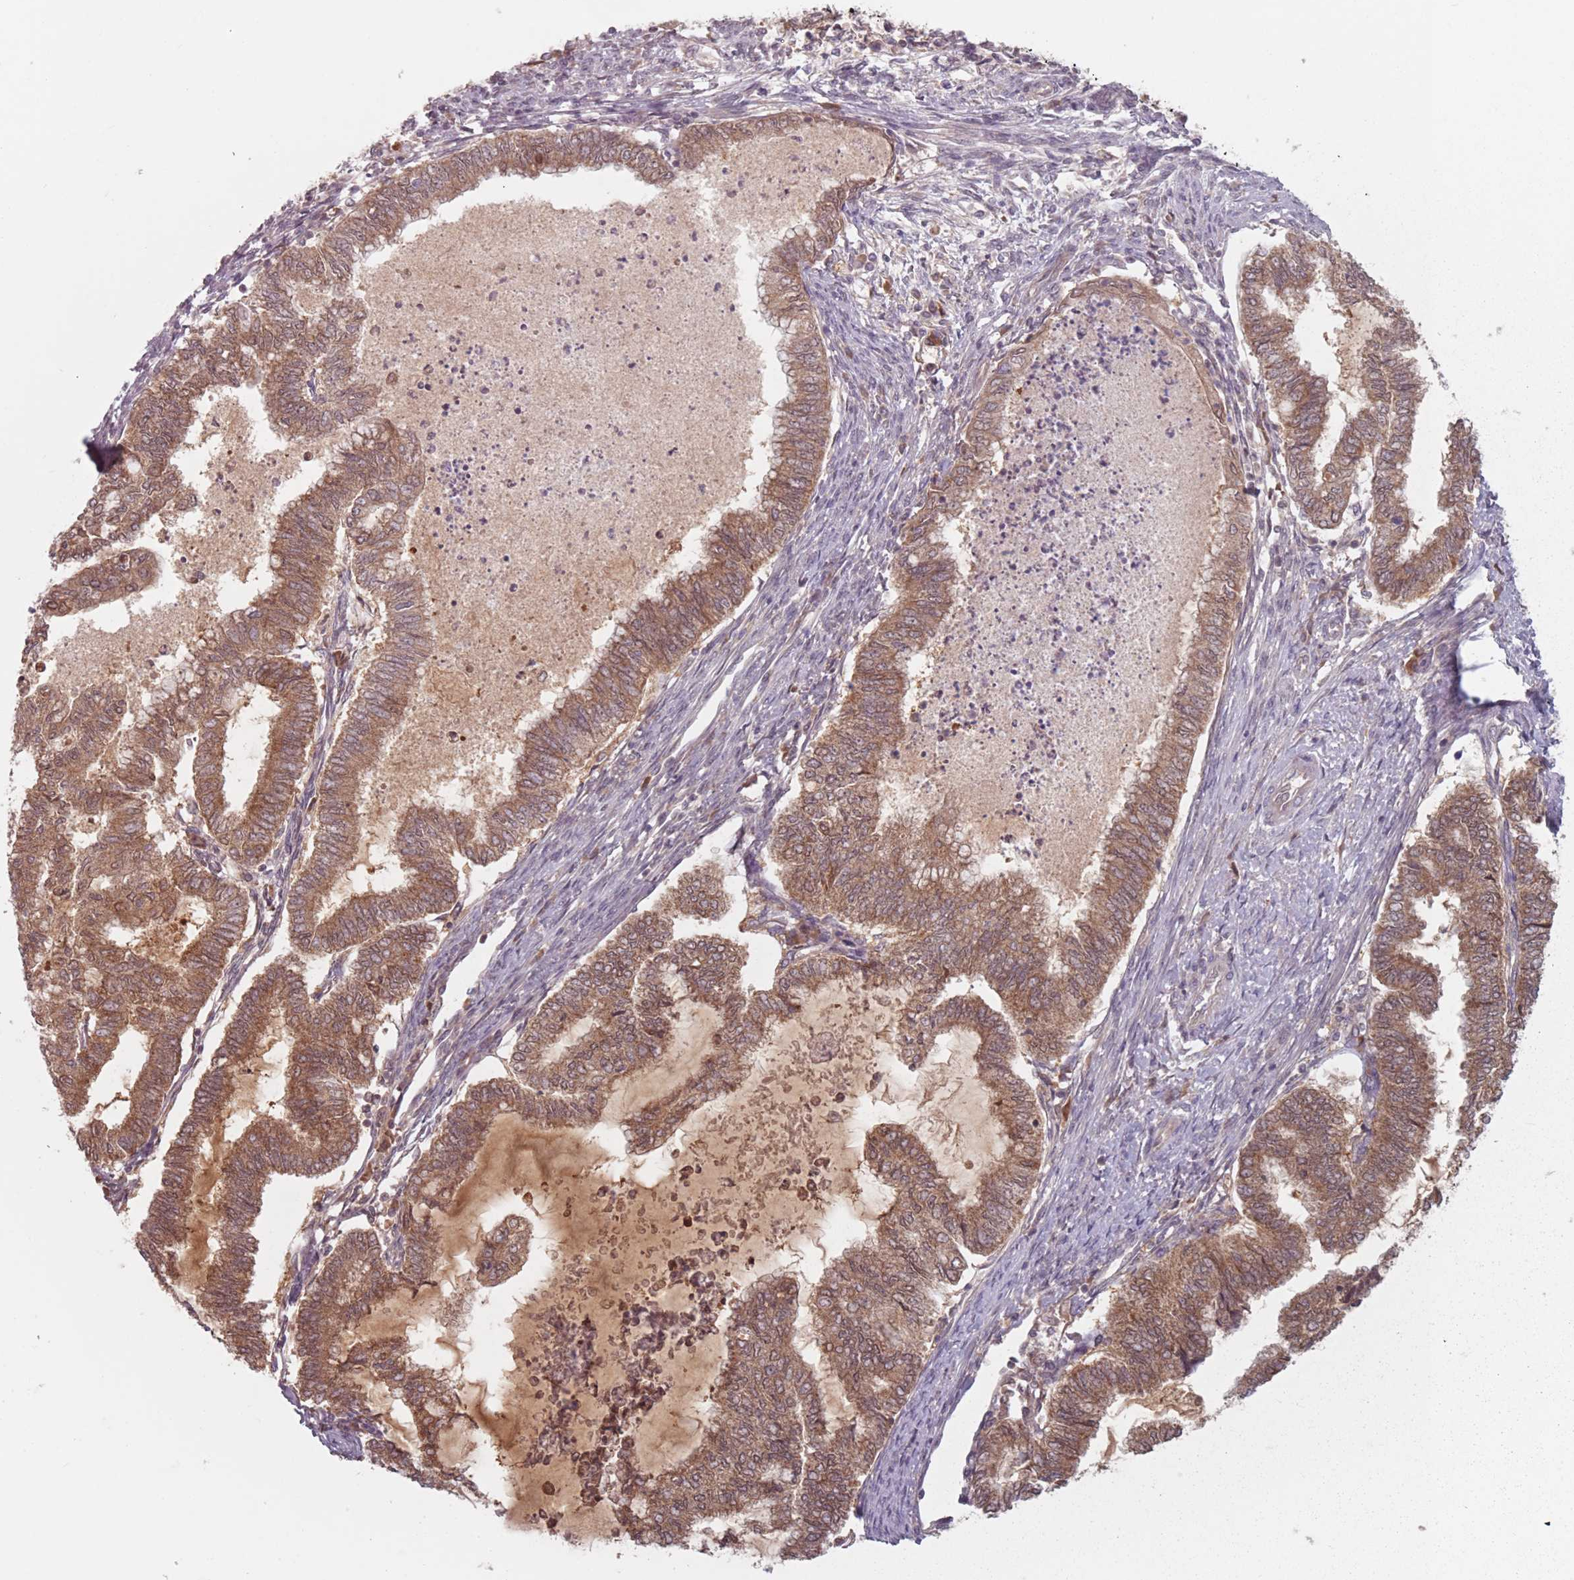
{"staining": {"intensity": "moderate", "quantity": ">75%", "location": "cytoplasmic/membranous,nuclear"}, "tissue": "endometrial cancer", "cell_type": "Tumor cells", "image_type": "cancer", "snomed": [{"axis": "morphology", "description": "Adenocarcinoma, NOS"}, {"axis": "topography", "description": "Endometrium"}], "caption": "The photomicrograph shows staining of endometrial adenocarcinoma, revealing moderate cytoplasmic/membranous and nuclear protein positivity (brown color) within tumor cells.", "gene": "NAXE", "patient": {"sex": "female", "age": 79}}